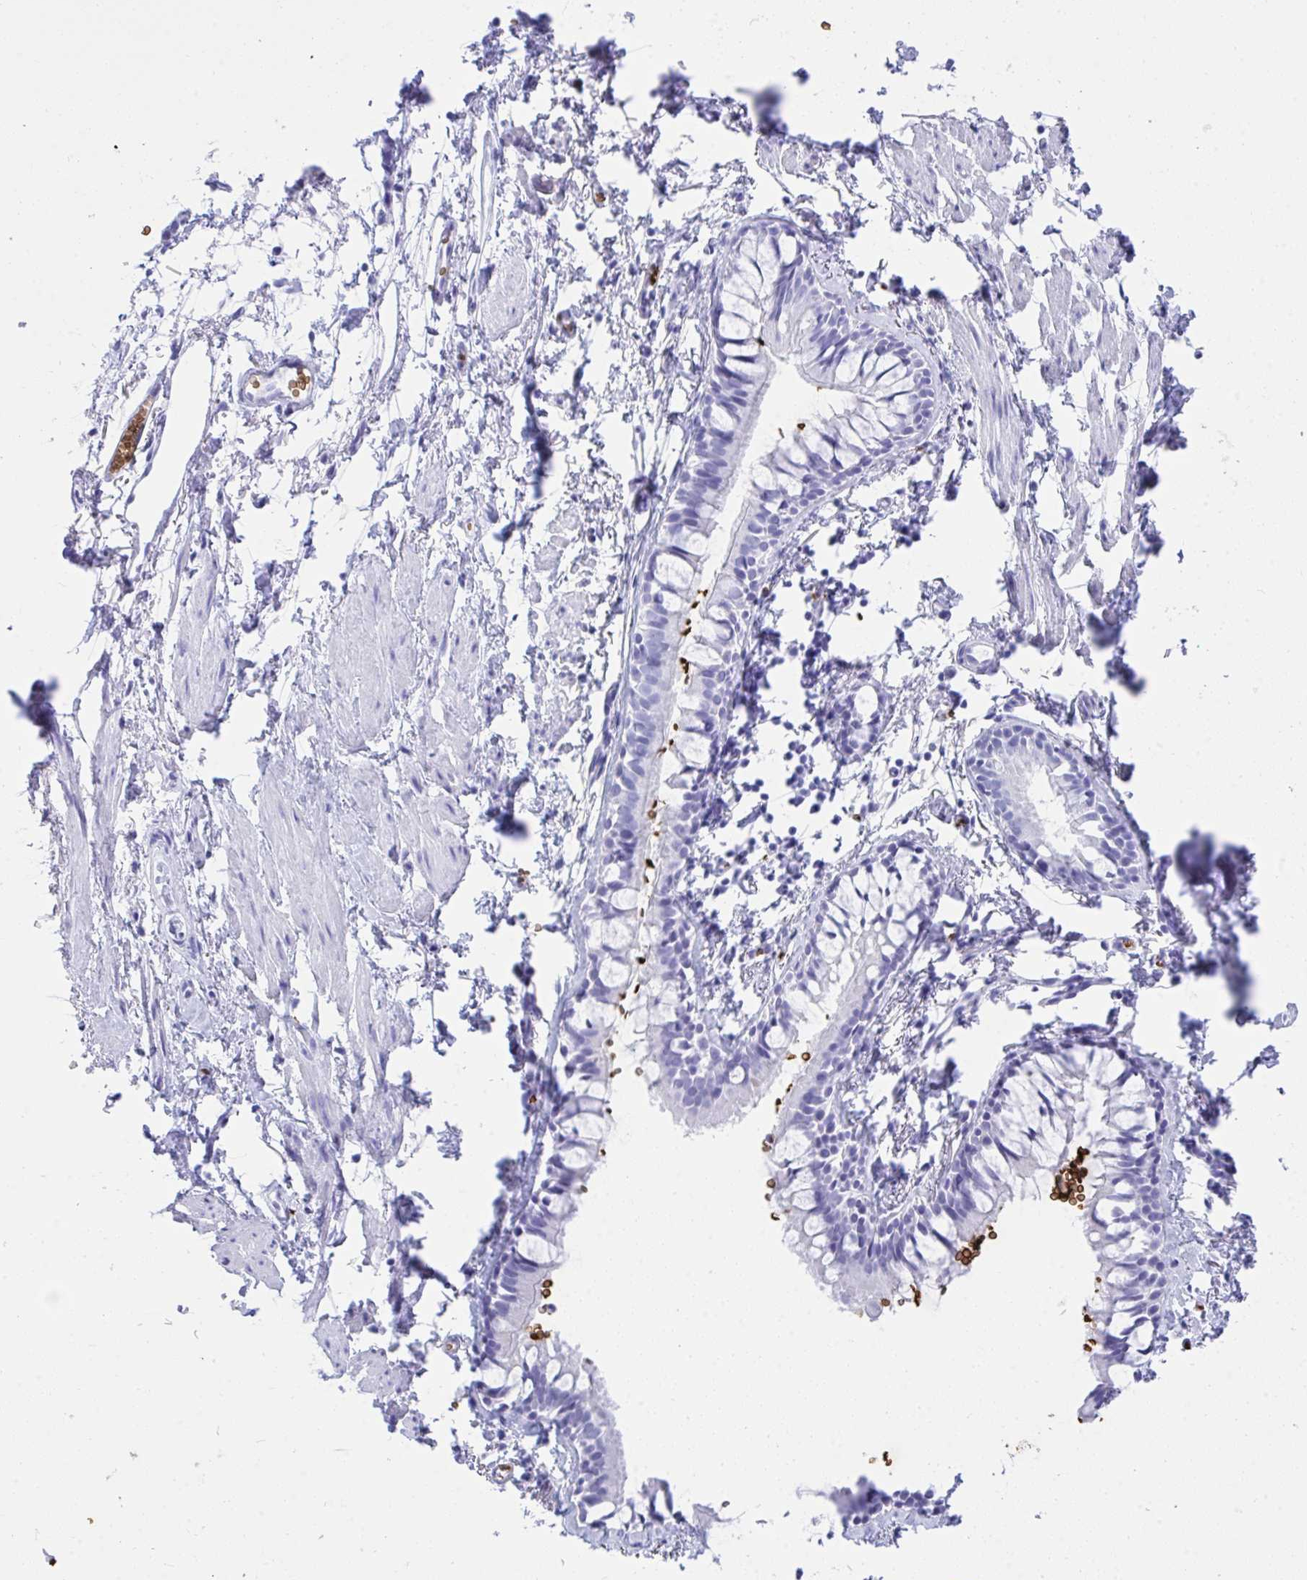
{"staining": {"intensity": "negative", "quantity": "none", "location": "none"}, "tissue": "bronchus", "cell_type": "Respiratory epithelial cells", "image_type": "normal", "snomed": [{"axis": "morphology", "description": "Normal tissue, NOS"}, {"axis": "topography", "description": "Cartilage tissue"}, {"axis": "topography", "description": "Bronchus"}, {"axis": "topography", "description": "Peripheral nerve tissue"}], "caption": "IHC of benign human bronchus exhibits no expression in respiratory epithelial cells.", "gene": "ANK1", "patient": {"sex": "female", "age": 59}}